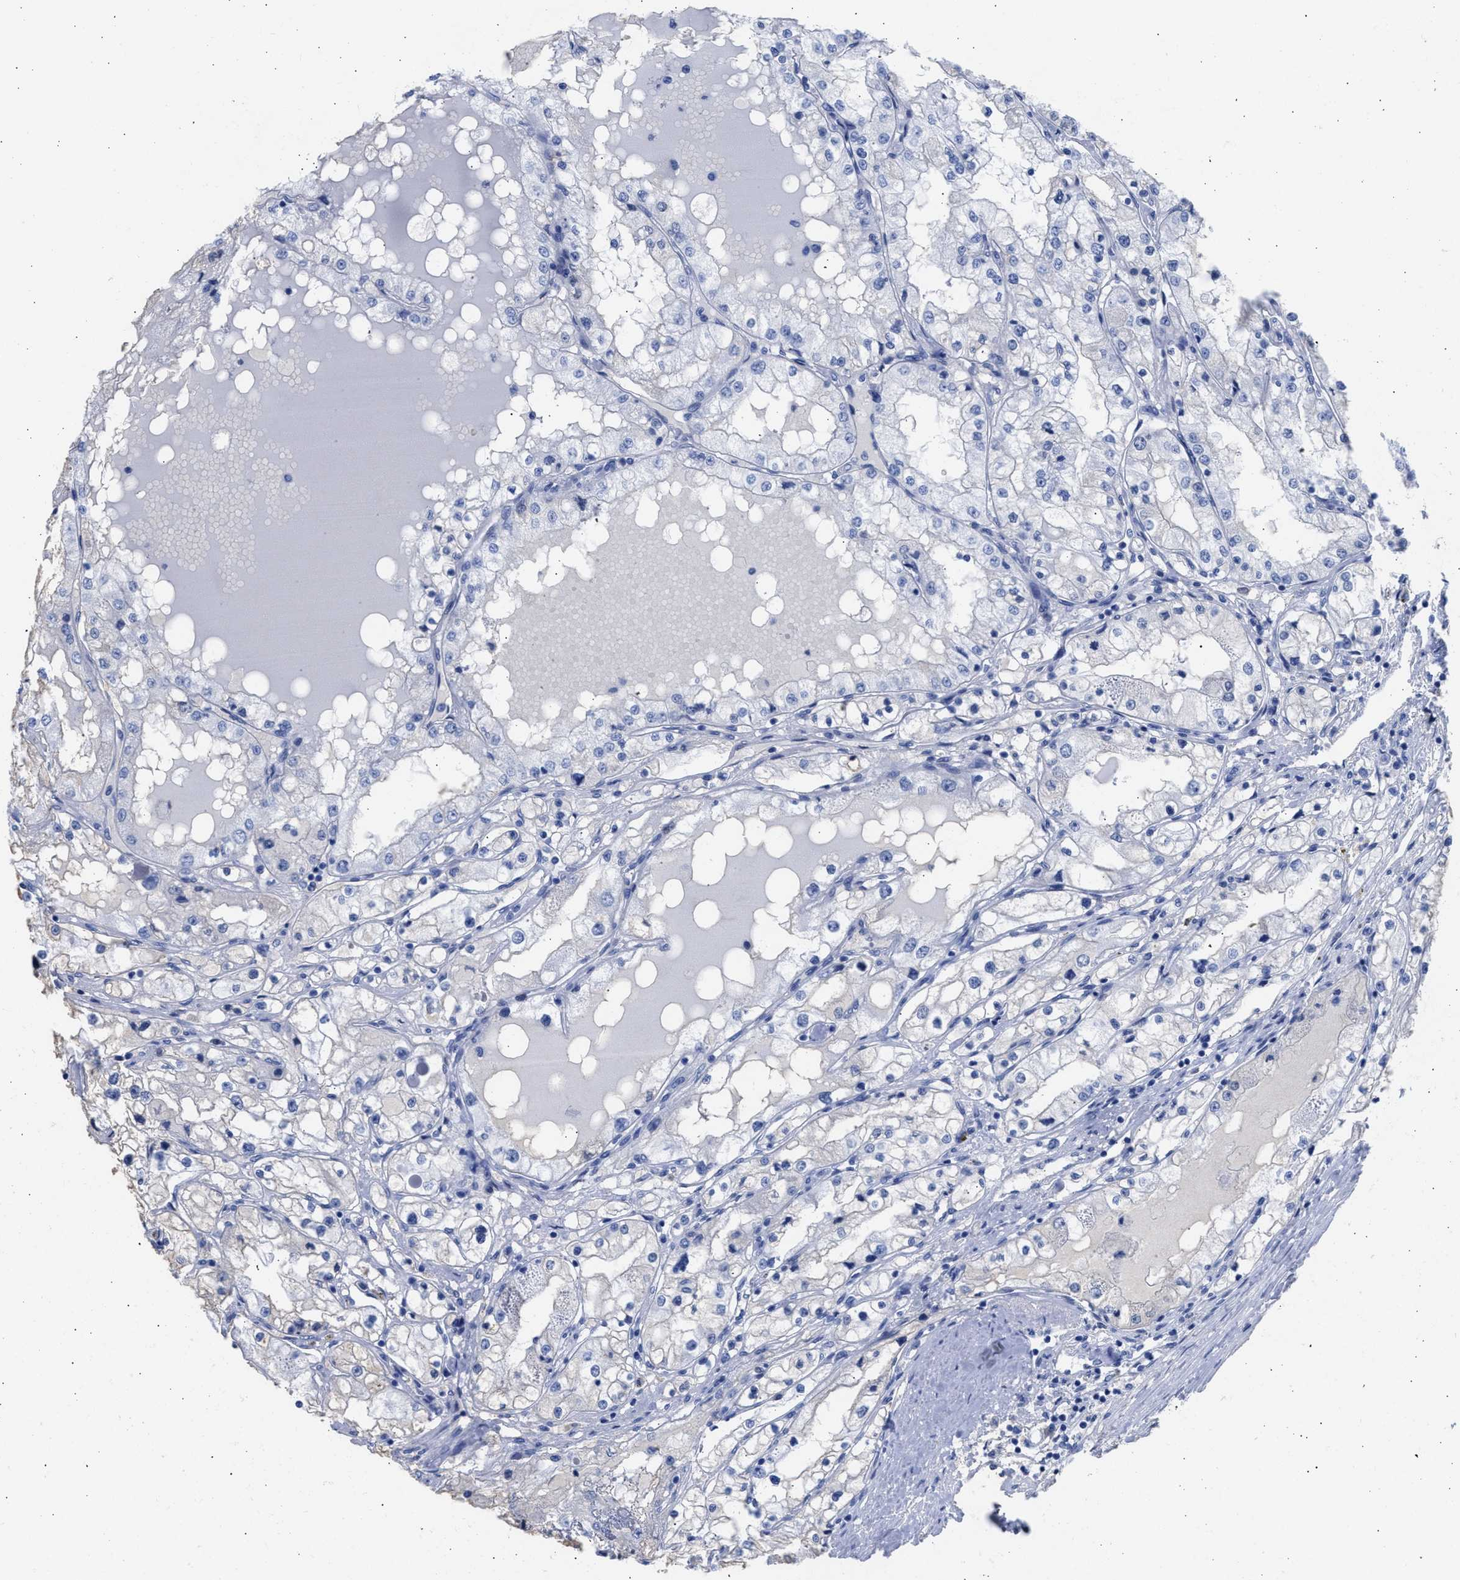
{"staining": {"intensity": "negative", "quantity": "none", "location": "none"}, "tissue": "renal cancer", "cell_type": "Tumor cells", "image_type": "cancer", "snomed": [{"axis": "morphology", "description": "Adenocarcinoma, NOS"}, {"axis": "topography", "description": "Kidney"}], "caption": "The immunohistochemistry image has no significant positivity in tumor cells of renal cancer (adenocarcinoma) tissue.", "gene": "RSPH1", "patient": {"sex": "male", "age": 68}}